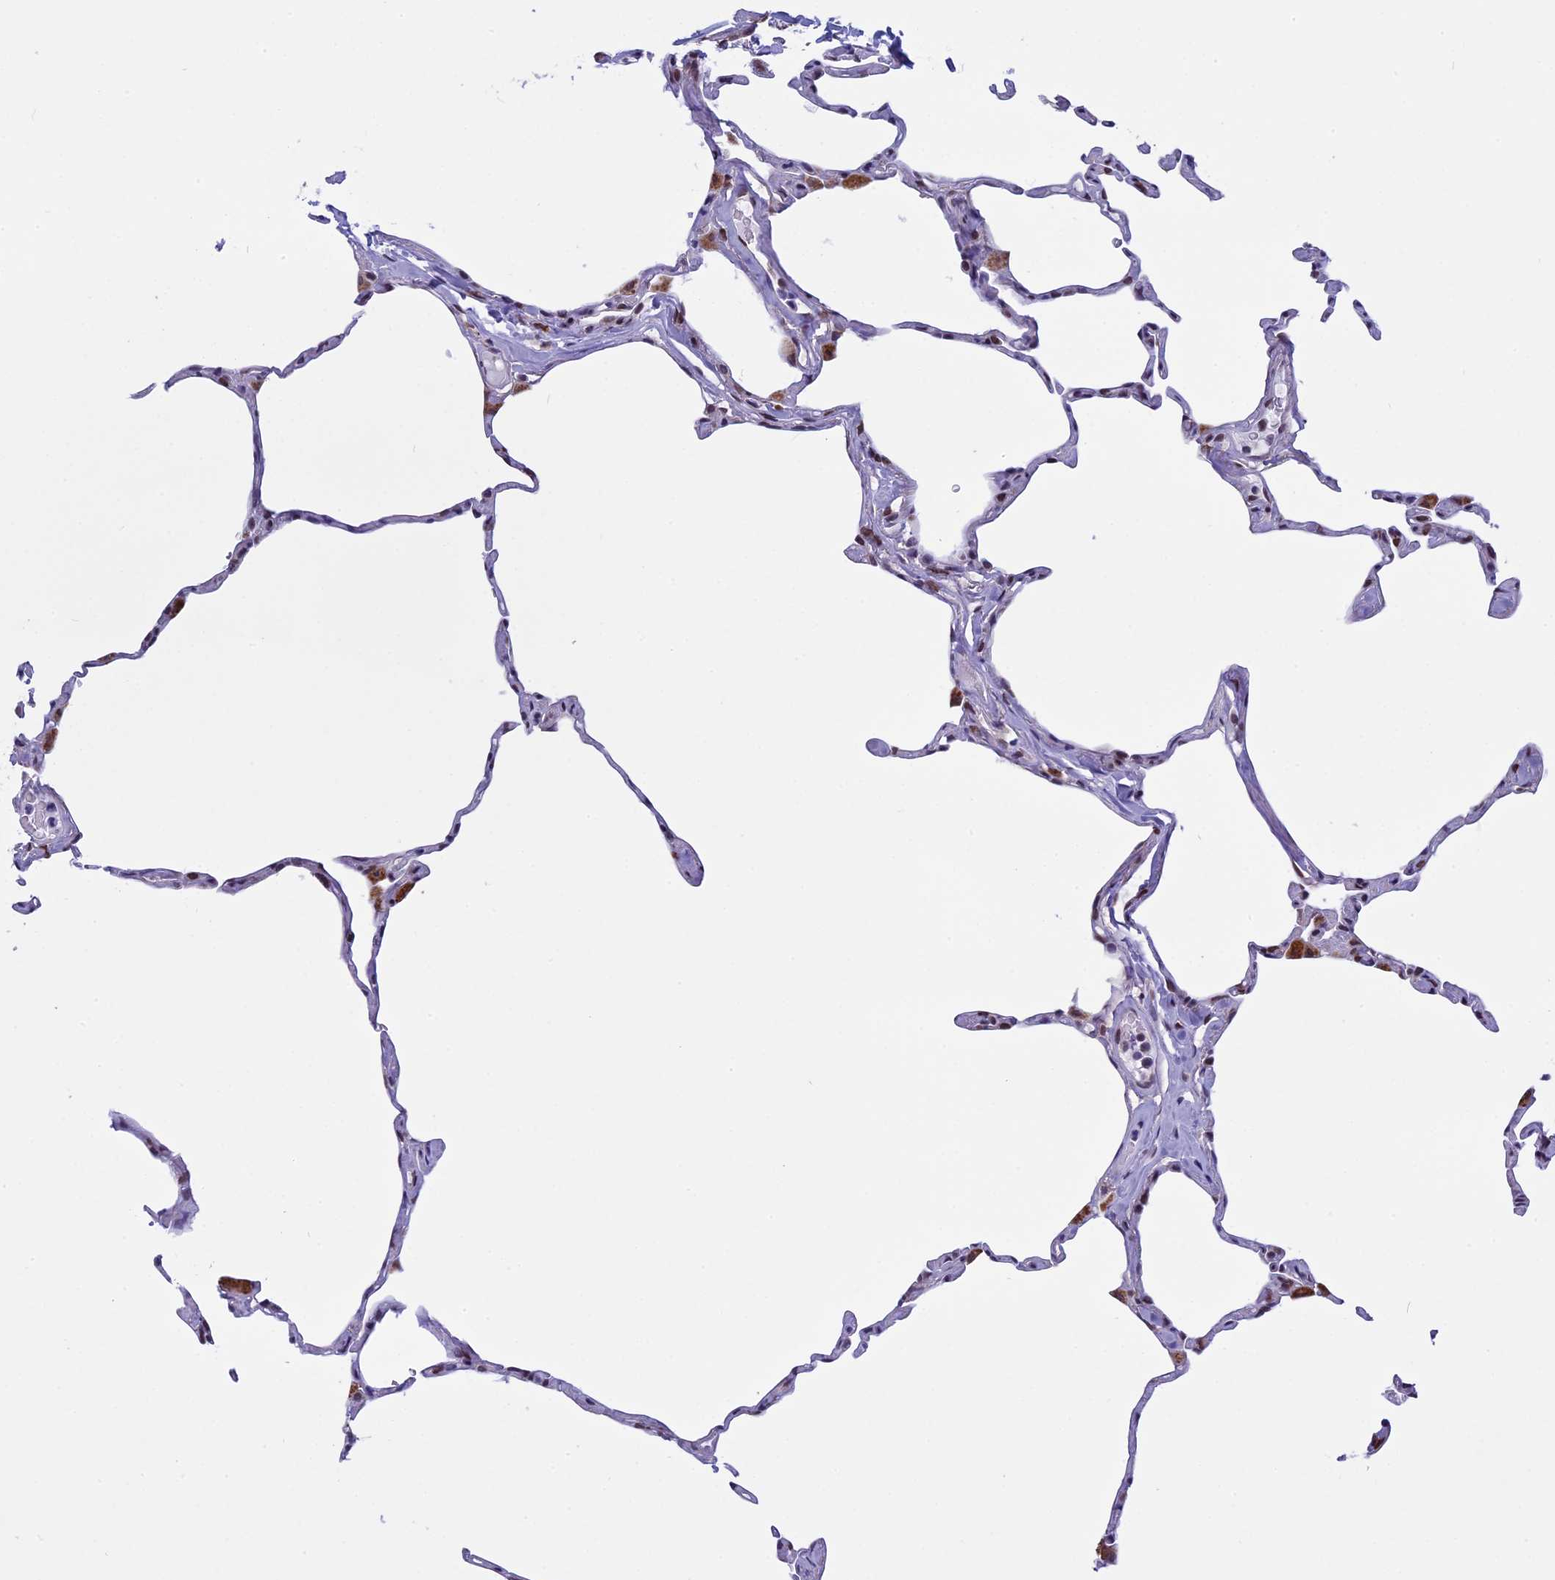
{"staining": {"intensity": "moderate", "quantity": "<25%", "location": "cytoplasmic/membranous"}, "tissue": "lung", "cell_type": "Alveolar cells", "image_type": "normal", "snomed": [{"axis": "morphology", "description": "Normal tissue, NOS"}, {"axis": "topography", "description": "Lung"}], "caption": "Benign lung exhibits moderate cytoplasmic/membranous staining in approximately <25% of alveolar cells, visualized by immunohistochemistry.", "gene": "ZNF317", "patient": {"sex": "male", "age": 65}}